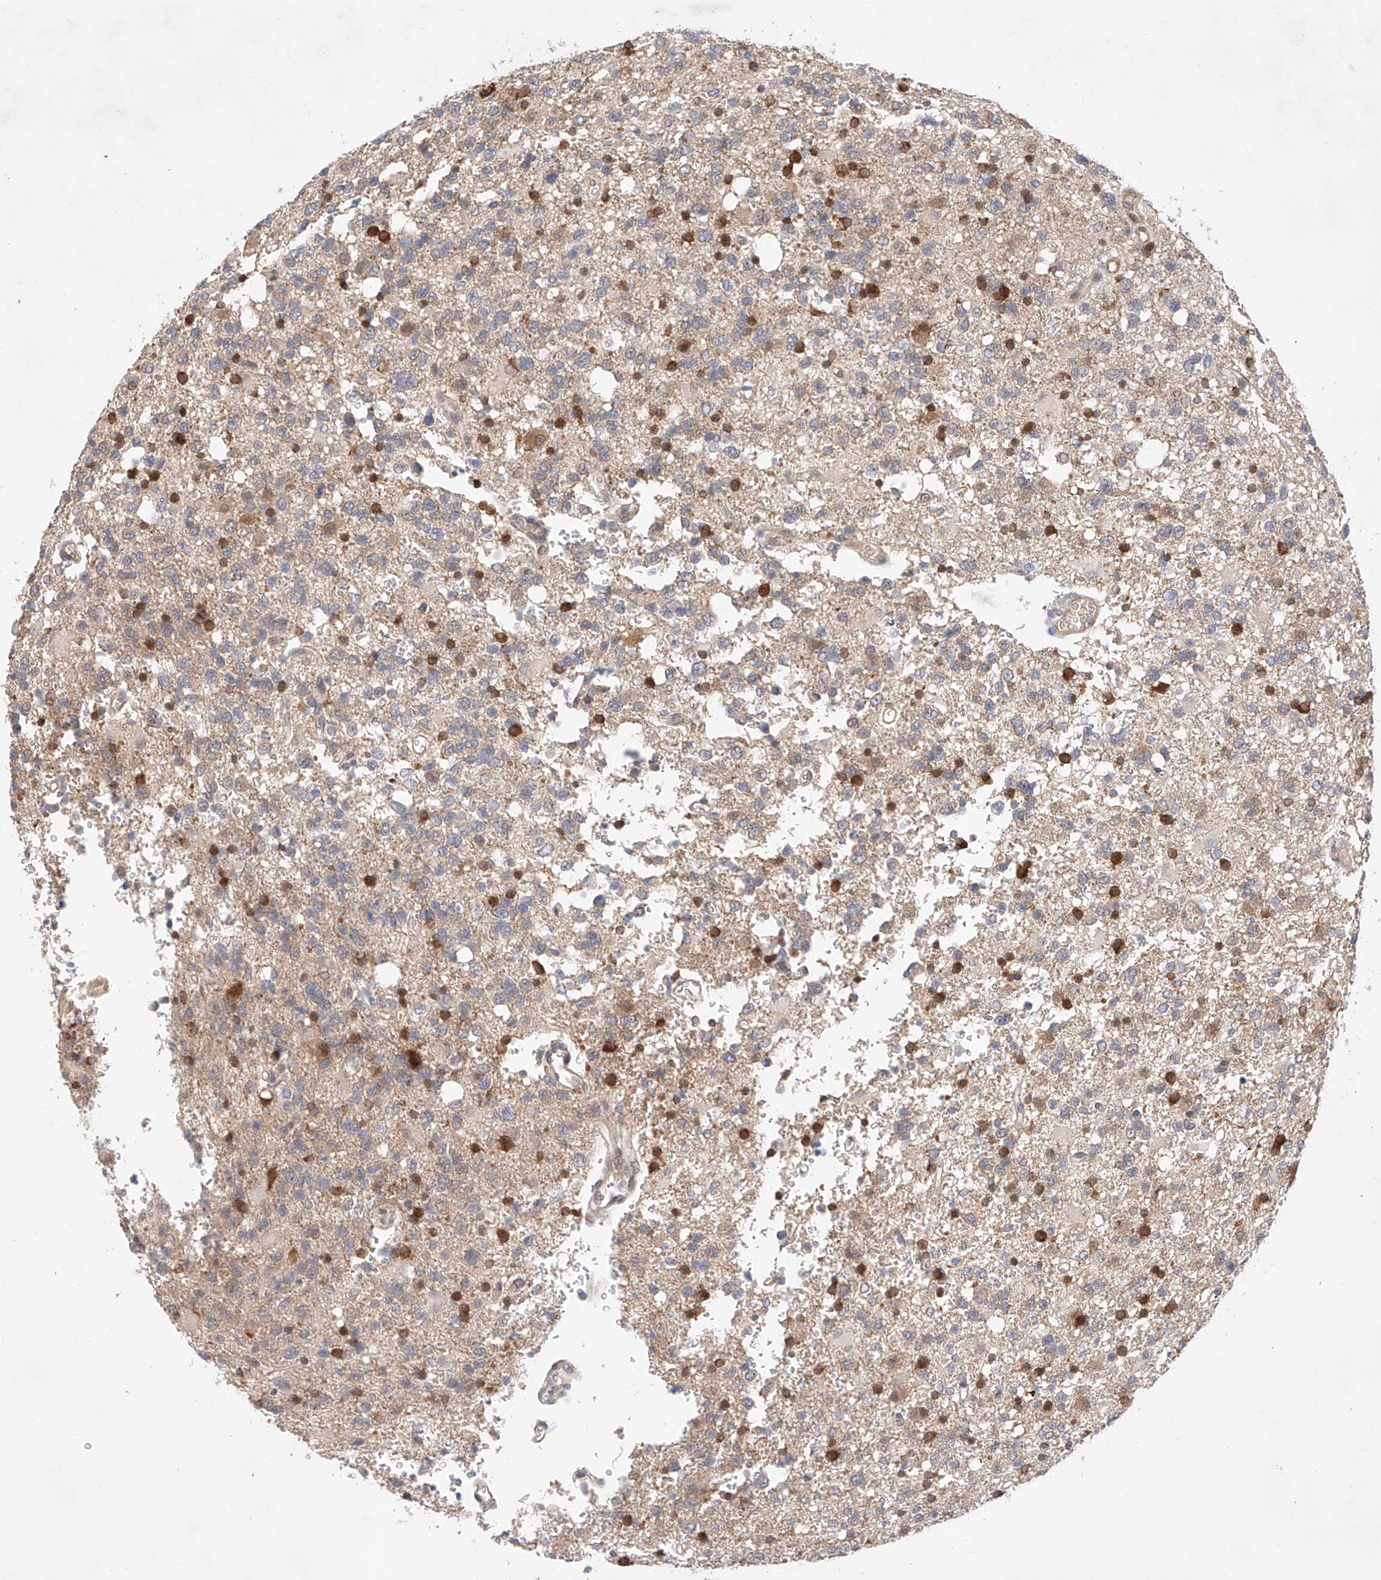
{"staining": {"intensity": "negative", "quantity": "none", "location": "none"}, "tissue": "glioma", "cell_type": "Tumor cells", "image_type": "cancer", "snomed": [{"axis": "morphology", "description": "Glioma, malignant, High grade"}, {"axis": "topography", "description": "Brain"}], "caption": "The photomicrograph exhibits no staining of tumor cells in glioma.", "gene": "ZNF124", "patient": {"sex": "female", "age": 62}}